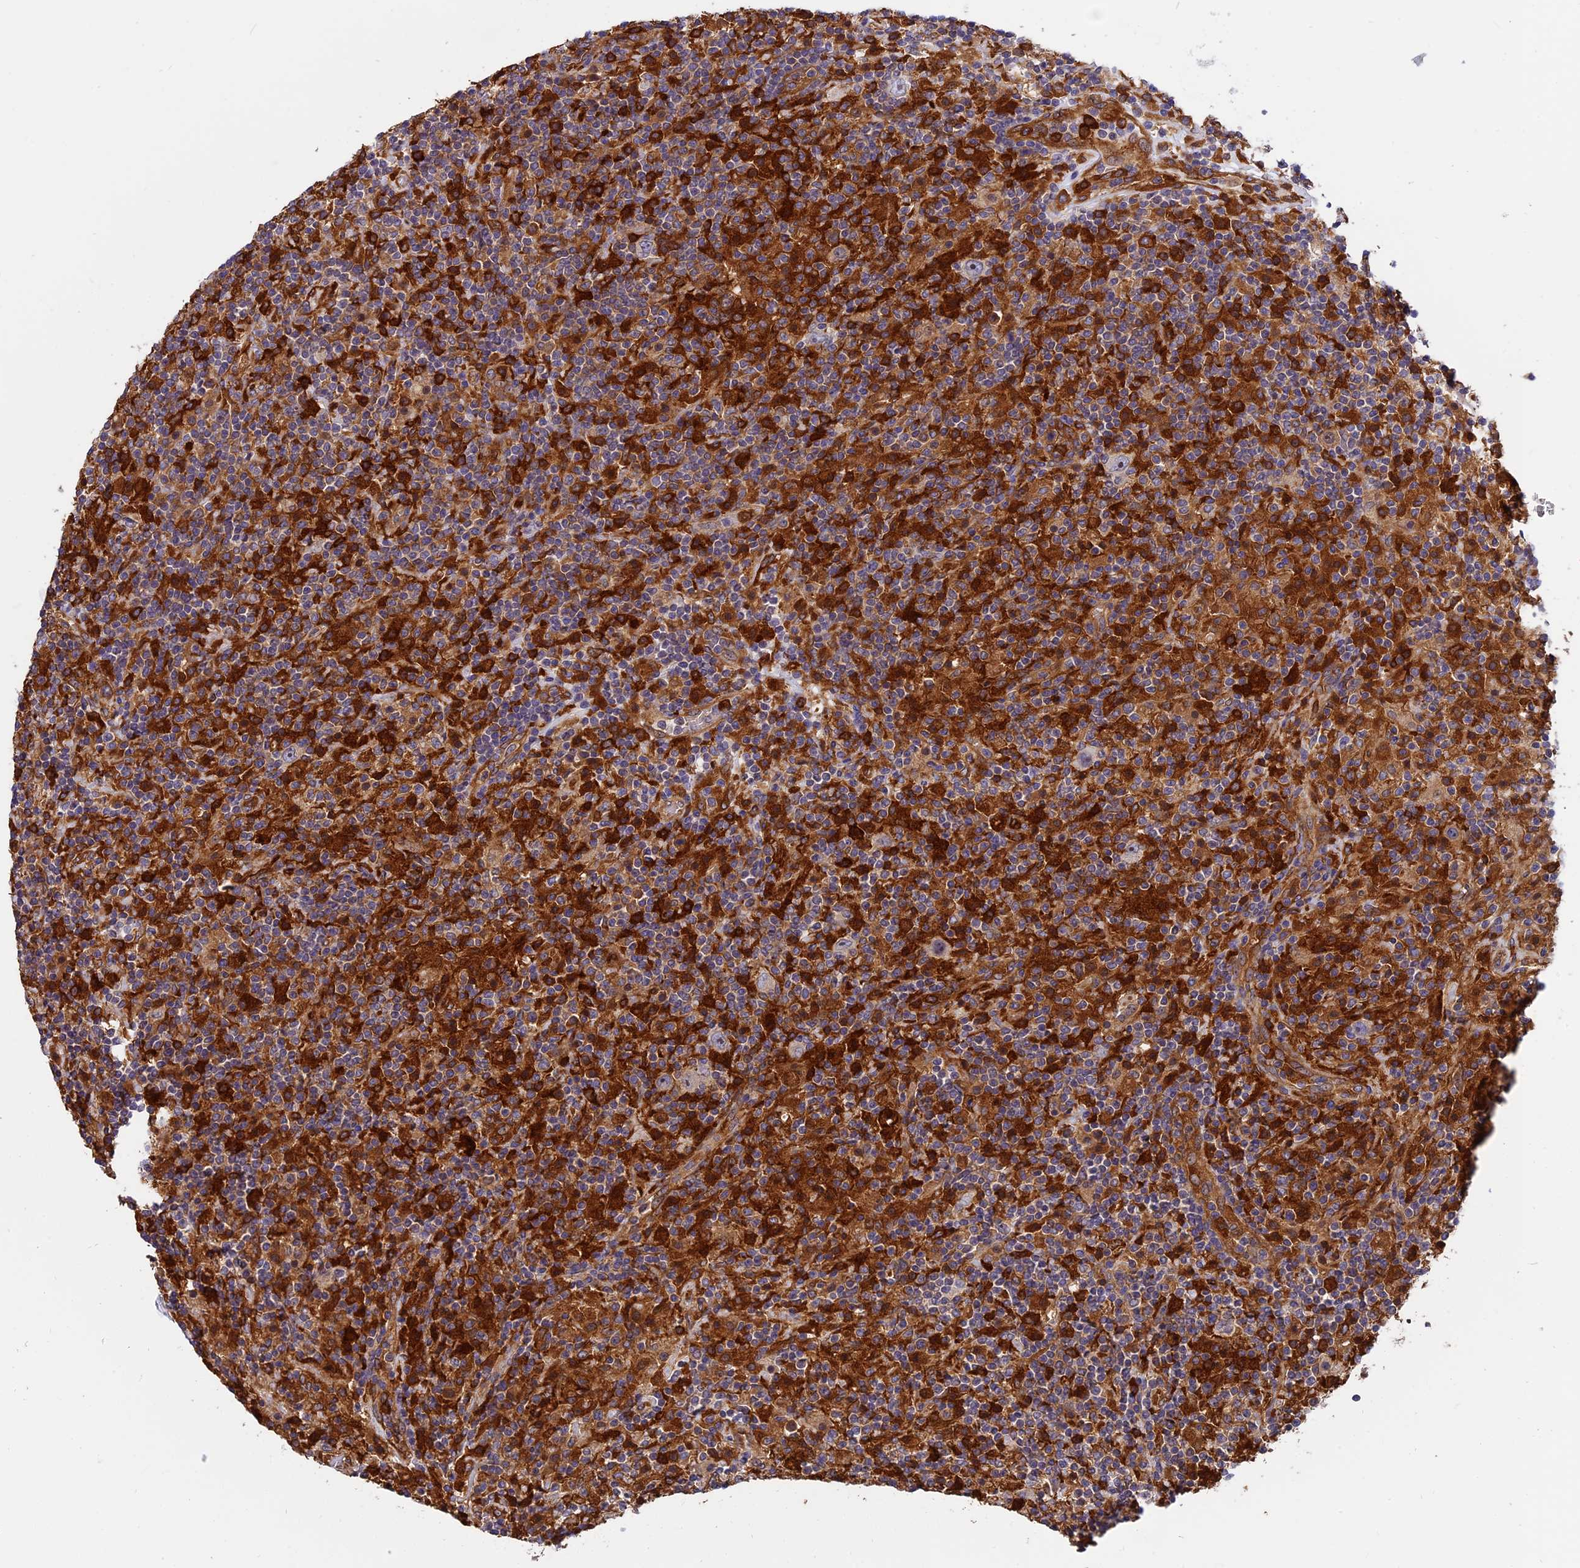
{"staining": {"intensity": "negative", "quantity": "none", "location": "none"}, "tissue": "lymphoma", "cell_type": "Tumor cells", "image_type": "cancer", "snomed": [{"axis": "morphology", "description": "Hodgkin's disease, NOS"}, {"axis": "topography", "description": "Lymph node"}], "caption": "High magnification brightfield microscopy of Hodgkin's disease stained with DAB (3,3'-diaminobenzidine) (brown) and counterstained with hematoxylin (blue): tumor cells show no significant positivity.", "gene": "EHBP1L1", "patient": {"sex": "male", "age": 70}}